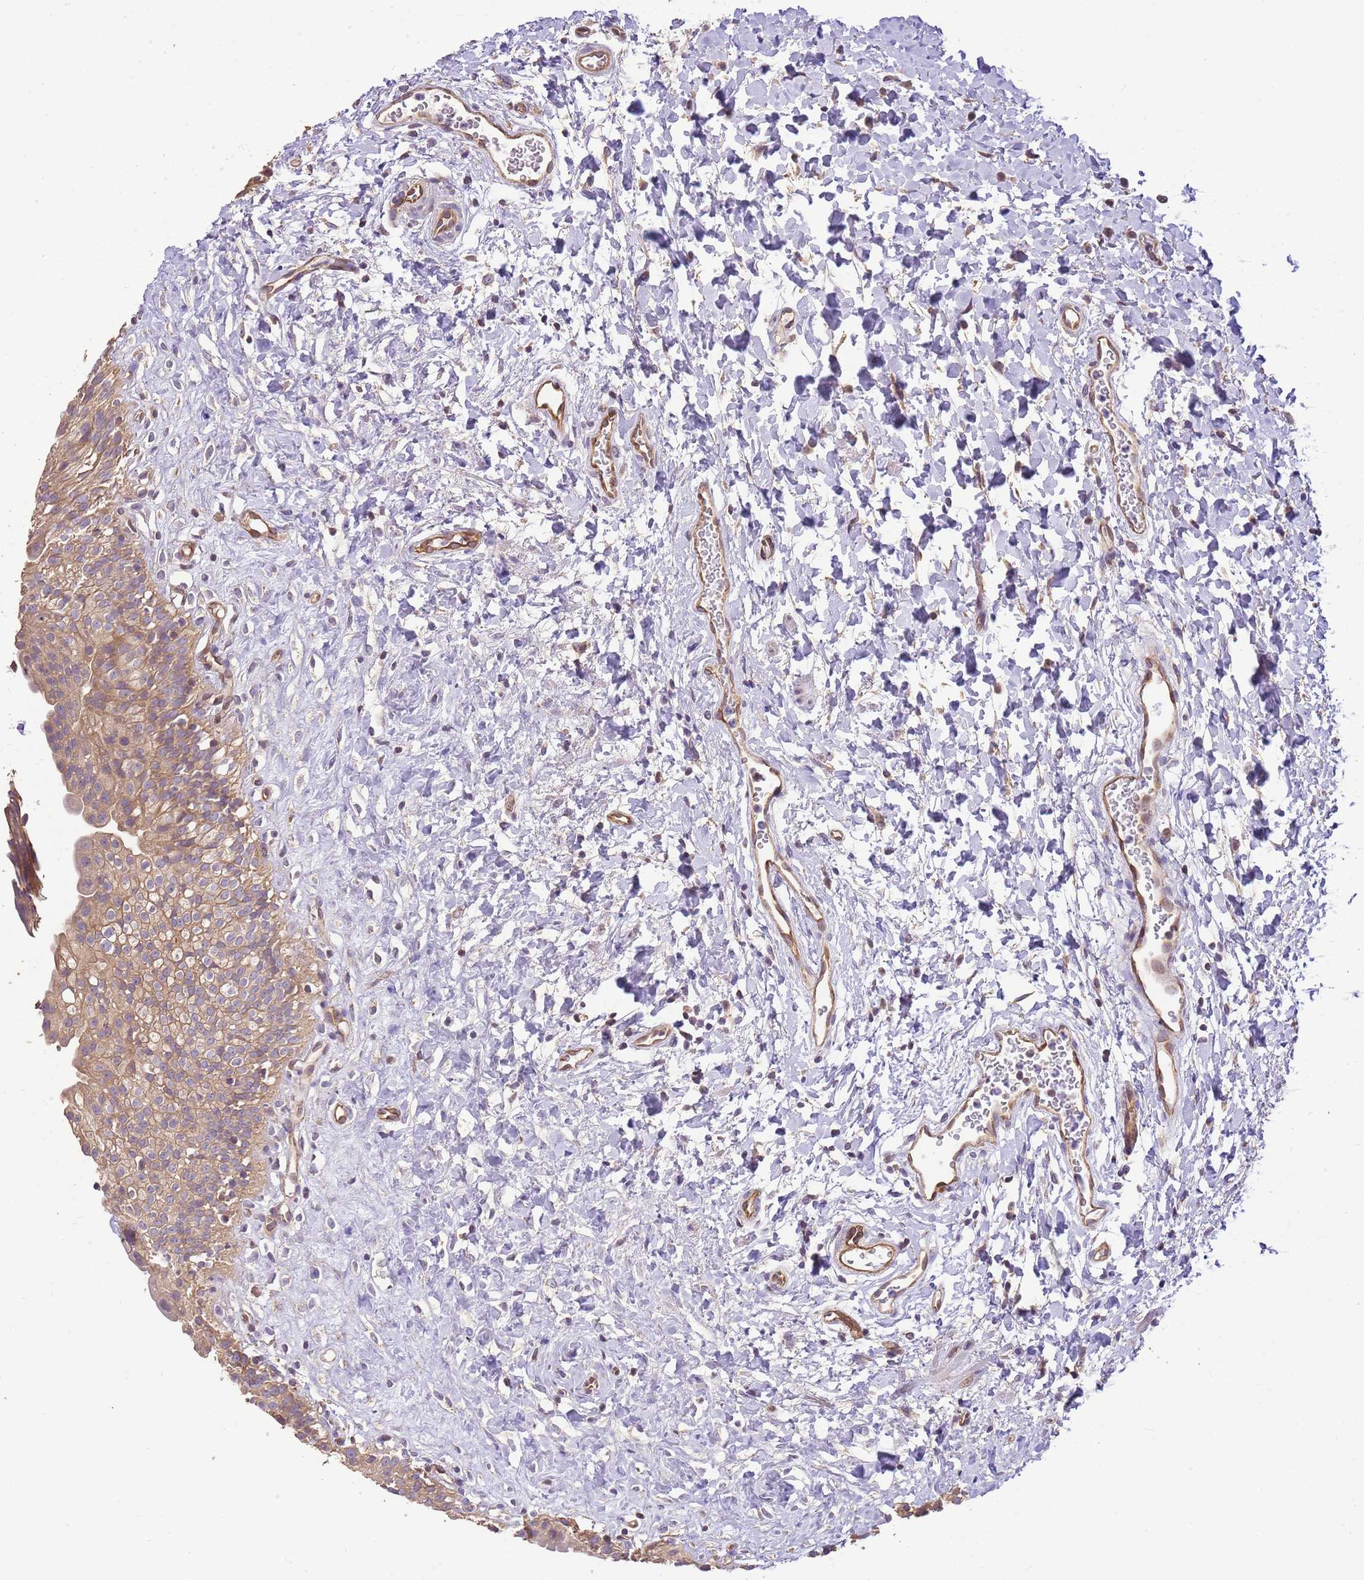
{"staining": {"intensity": "moderate", "quantity": ">75%", "location": "cytoplasmic/membranous"}, "tissue": "urinary bladder", "cell_type": "Urothelial cells", "image_type": "normal", "snomed": [{"axis": "morphology", "description": "Normal tissue, NOS"}, {"axis": "topography", "description": "Urinary bladder"}], "caption": "IHC photomicrograph of normal urinary bladder: urinary bladder stained using immunohistochemistry demonstrates medium levels of moderate protein expression localized specifically in the cytoplasmic/membranous of urothelial cells, appearing as a cytoplasmic/membranous brown color.", "gene": "DOCK9", "patient": {"sex": "male", "age": 51}}